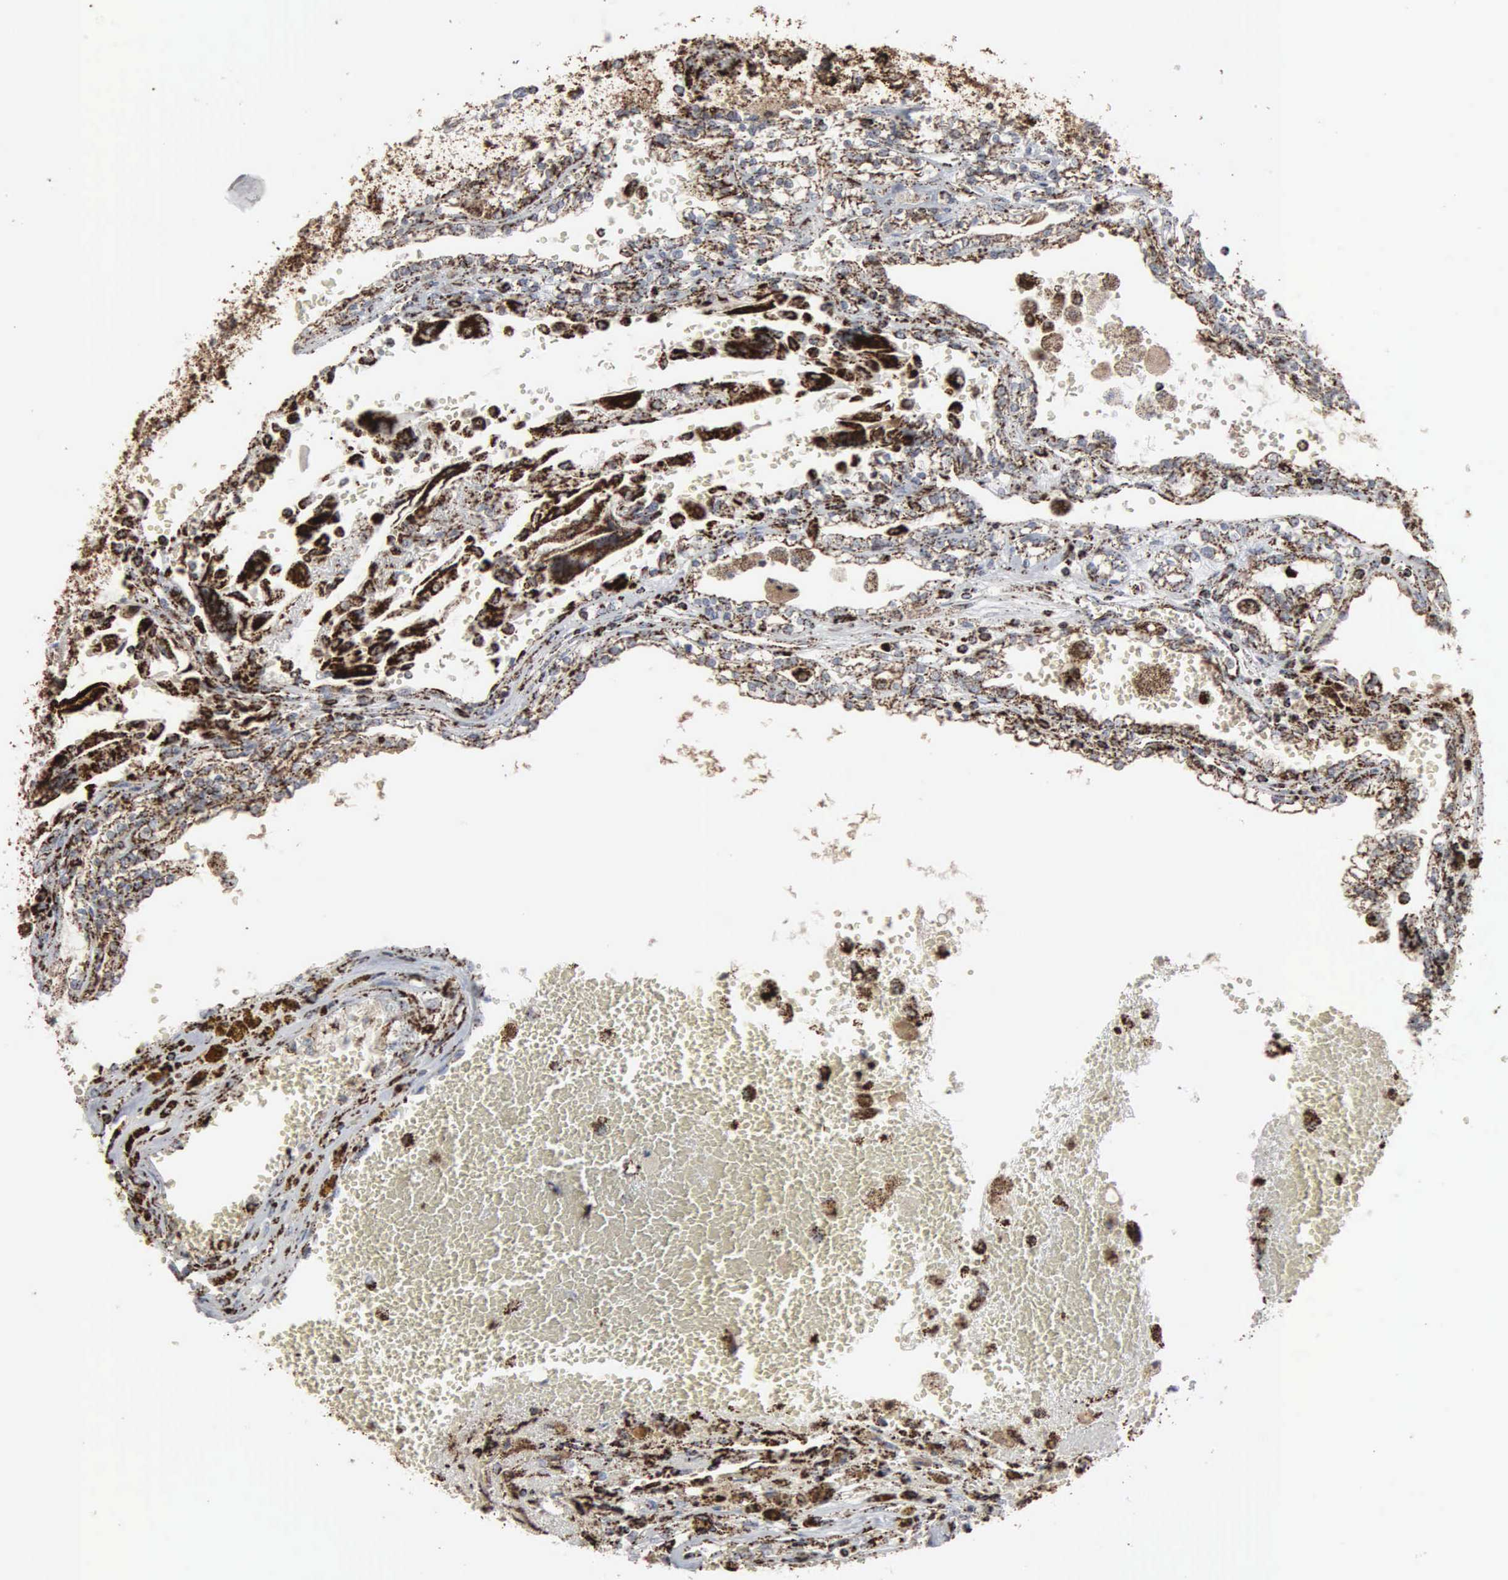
{"staining": {"intensity": "strong", "quantity": ">75%", "location": "cytoplasmic/membranous"}, "tissue": "renal cancer", "cell_type": "Tumor cells", "image_type": "cancer", "snomed": [{"axis": "morphology", "description": "Adenocarcinoma, NOS"}, {"axis": "topography", "description": "Kidney"}], "caption": "Renal cancer stained with DAB immunohistochemistry (IHC) reveals high levels of strong cytoplasmic/membranous staining in about >75% of tumor cells.", "gene": "HSPA9", "patient": {"sex": "female", "age": 56}}